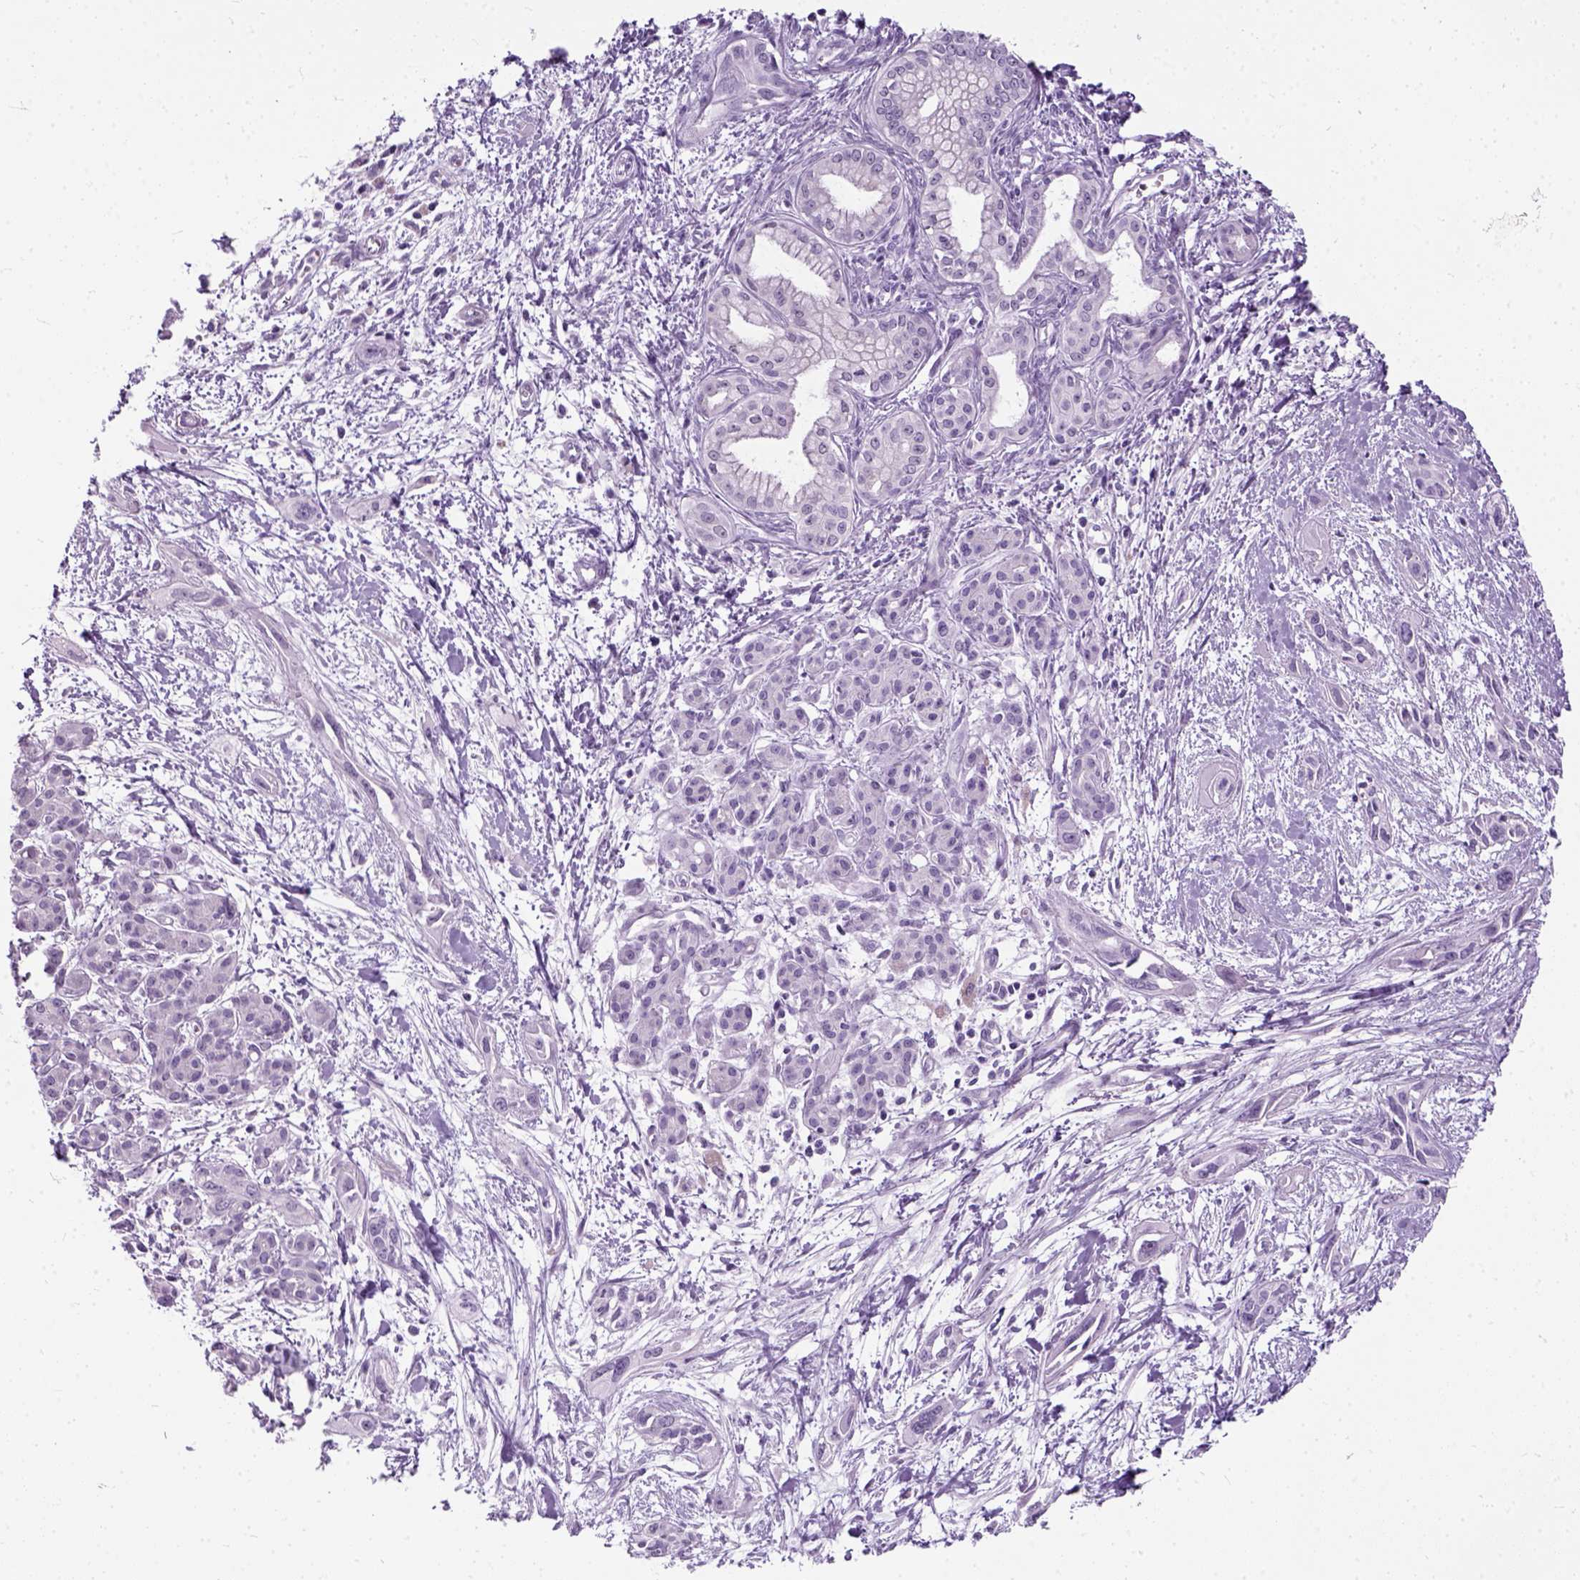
{"staining": {"intensity": "negative", "quantity": "none", "location": "none"}, "tissue": "pancreatic cancer", "cell_type": "Tumor cells", "image_type": "cancer", "snomed": [{"axis": "morphology", "description": "Adenocarcinoma, NOS"}, {"axis": "topography", "description": "Pancreas"}], "caption": "IHC photomicrograph of neoplastic tissue: adenocarcinoma (pancreatic) stained with DAB (3,3'-diaminobenzidine) exhibits no significant protein staining in tumor cells. (Brightfield microscopy of DAB (3,3'-diaminobenzidine) immunohistochemistry (IHC) at high magnification).", "gene": "AXDND1", "patient": {"sex": "female", "age": 55}}